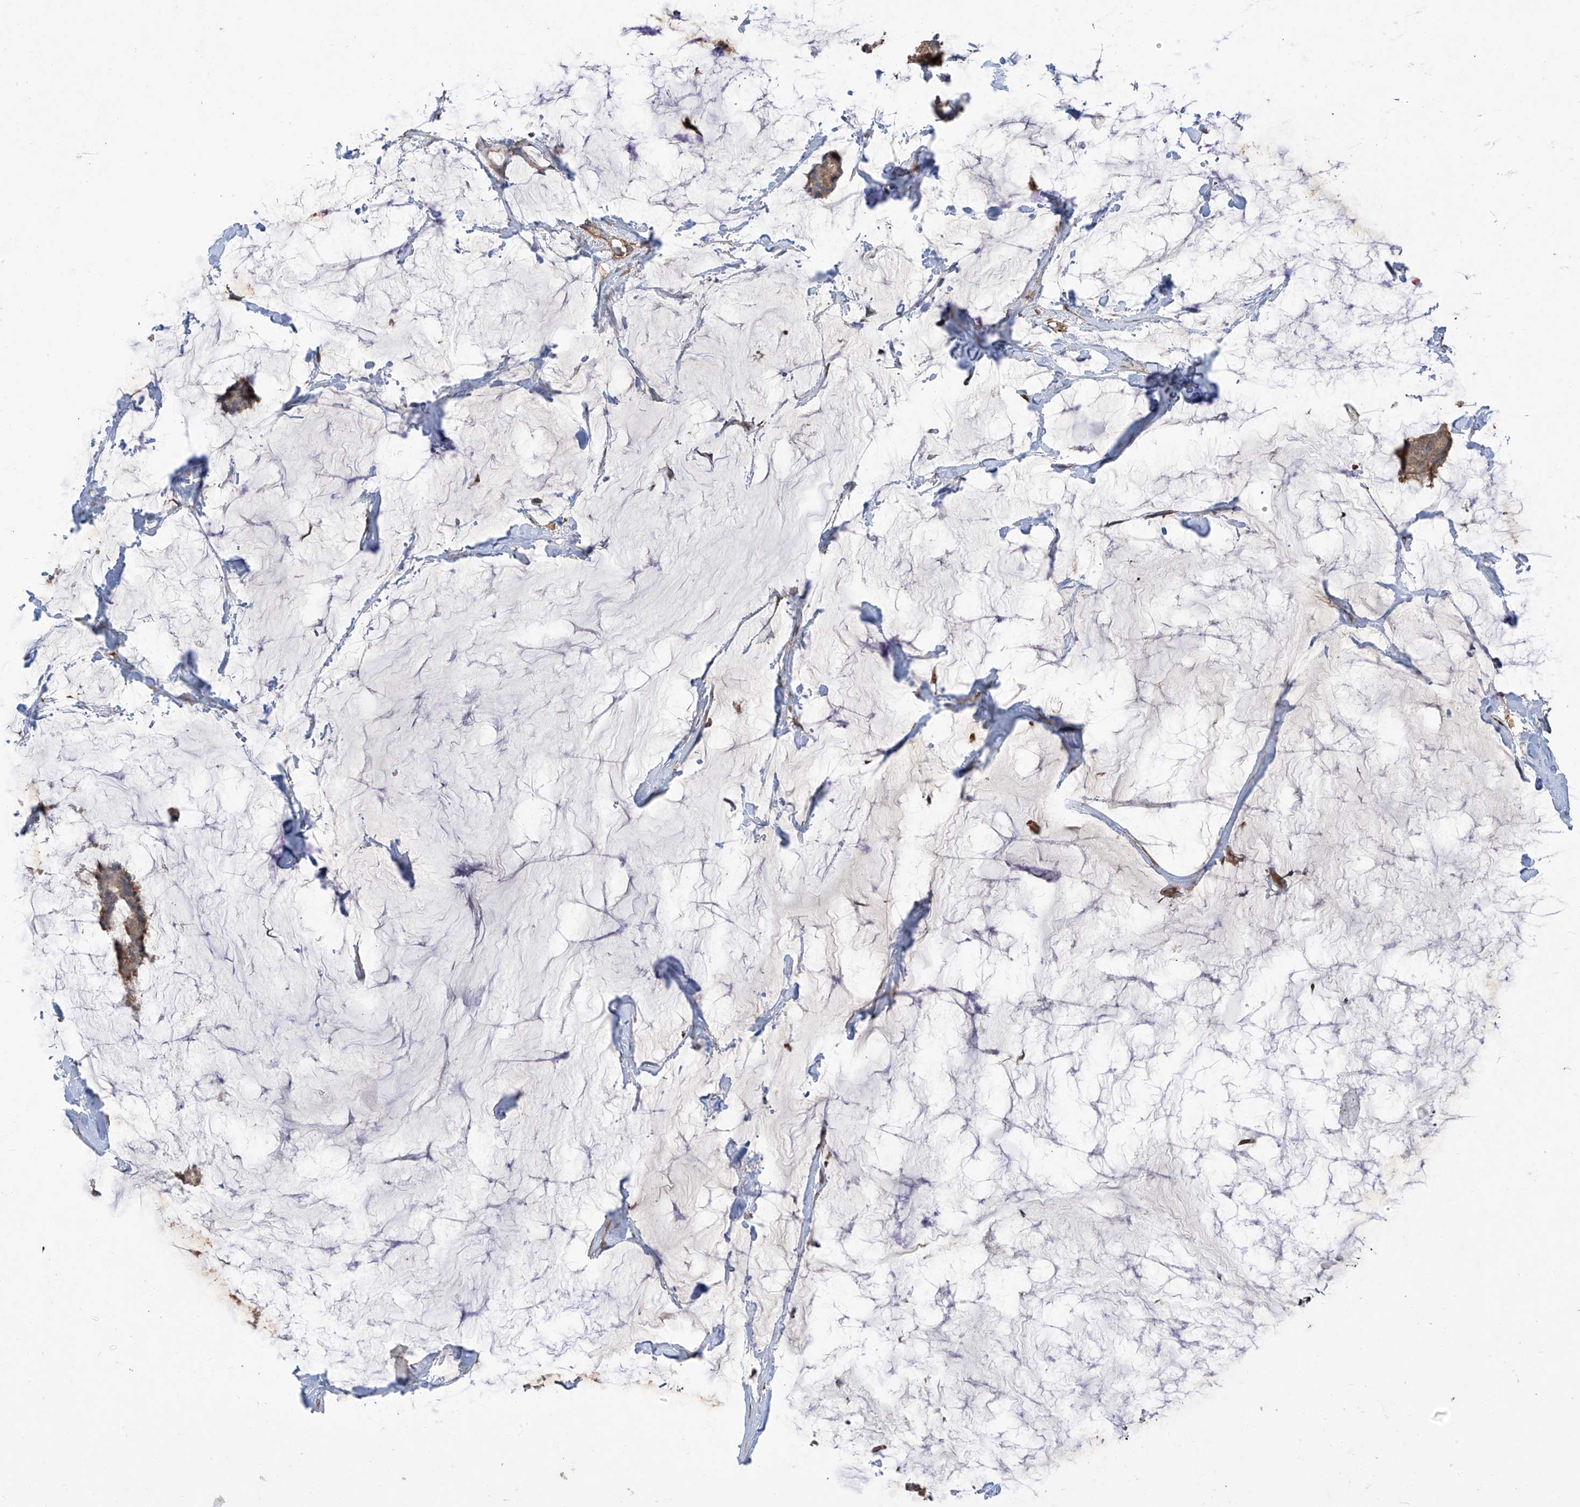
{"staining": {"intensity": "moderate", "quantity": ">75%", "location": "cytoplasmic/membranous"}, "tissue": "breast cancer", "cell_type": "Tumor cells", "image_type": "cancer", "snomed": [{"axis": "morphology", "description": "Duct carcinoma"}, {"axis": "topography", "description": "Breast"}], "caption": "A micrograph of breast cancer (intraductal carcinoma) stained for a protein exhibits moderate cytoplasmic/membranous brown staining in tumor cells.", "gene": "AGBL5", "patient": {"sex": "female", "age": 93}}